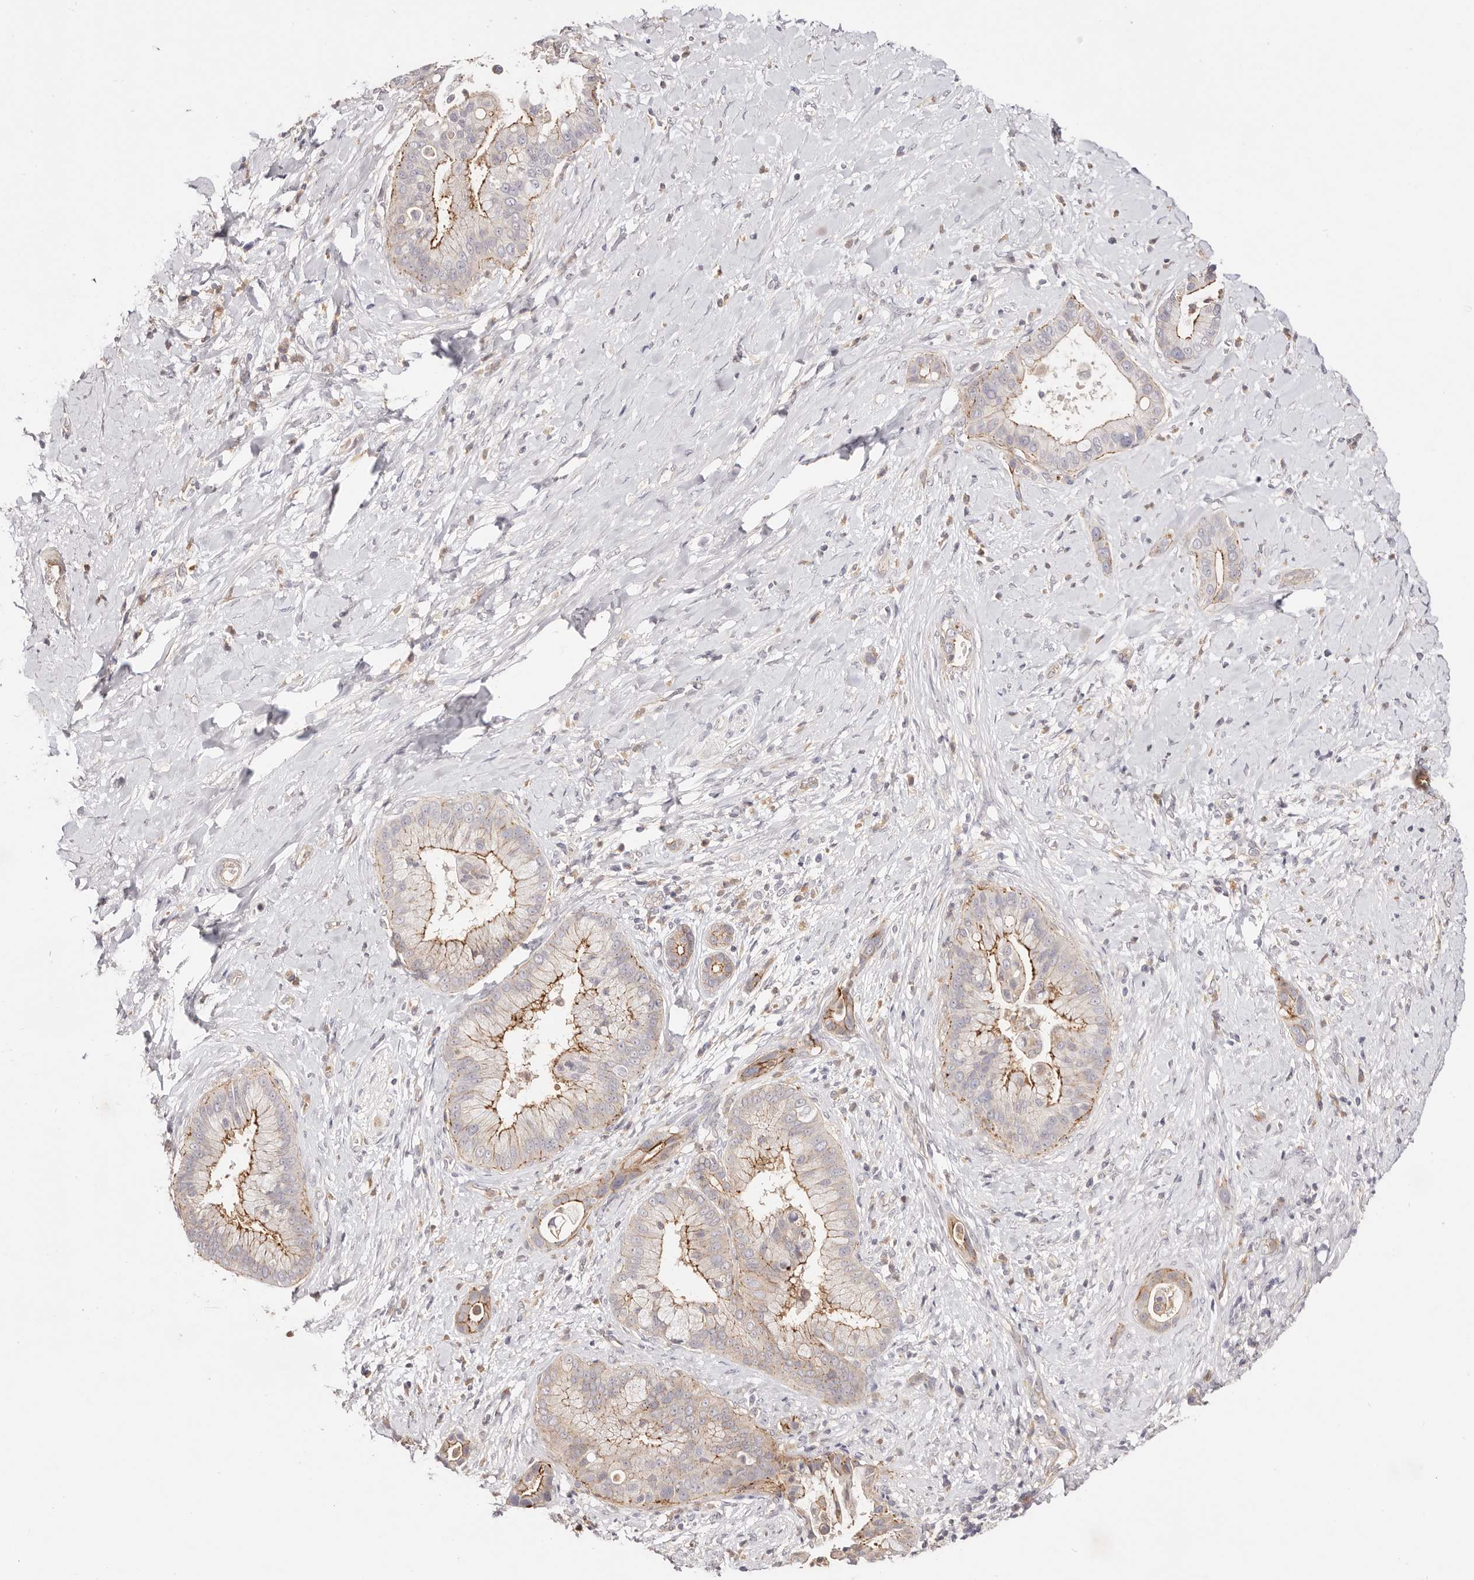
{"staining": {"intensity": "moderate", "quantity": "<25%", "location": "cytoplasmic/membranous"}, "tissue": "liver cancer", "cell_type": "Tumor cells", "image_type": "cancer", "snomed": [{"axis": "morphology", "description": "Cholangiocarcinoma"}, {"axis": "topography", "description": "Liver"}], "caption": "Tumor cells exhibit low levels of moderate cytoplasmic/membranous staining in approximately <25% of cells in human cholangiocarcinoma (liver).", "gene": "SLC35B2", "patient": {"sex": "female", "age": 54}}